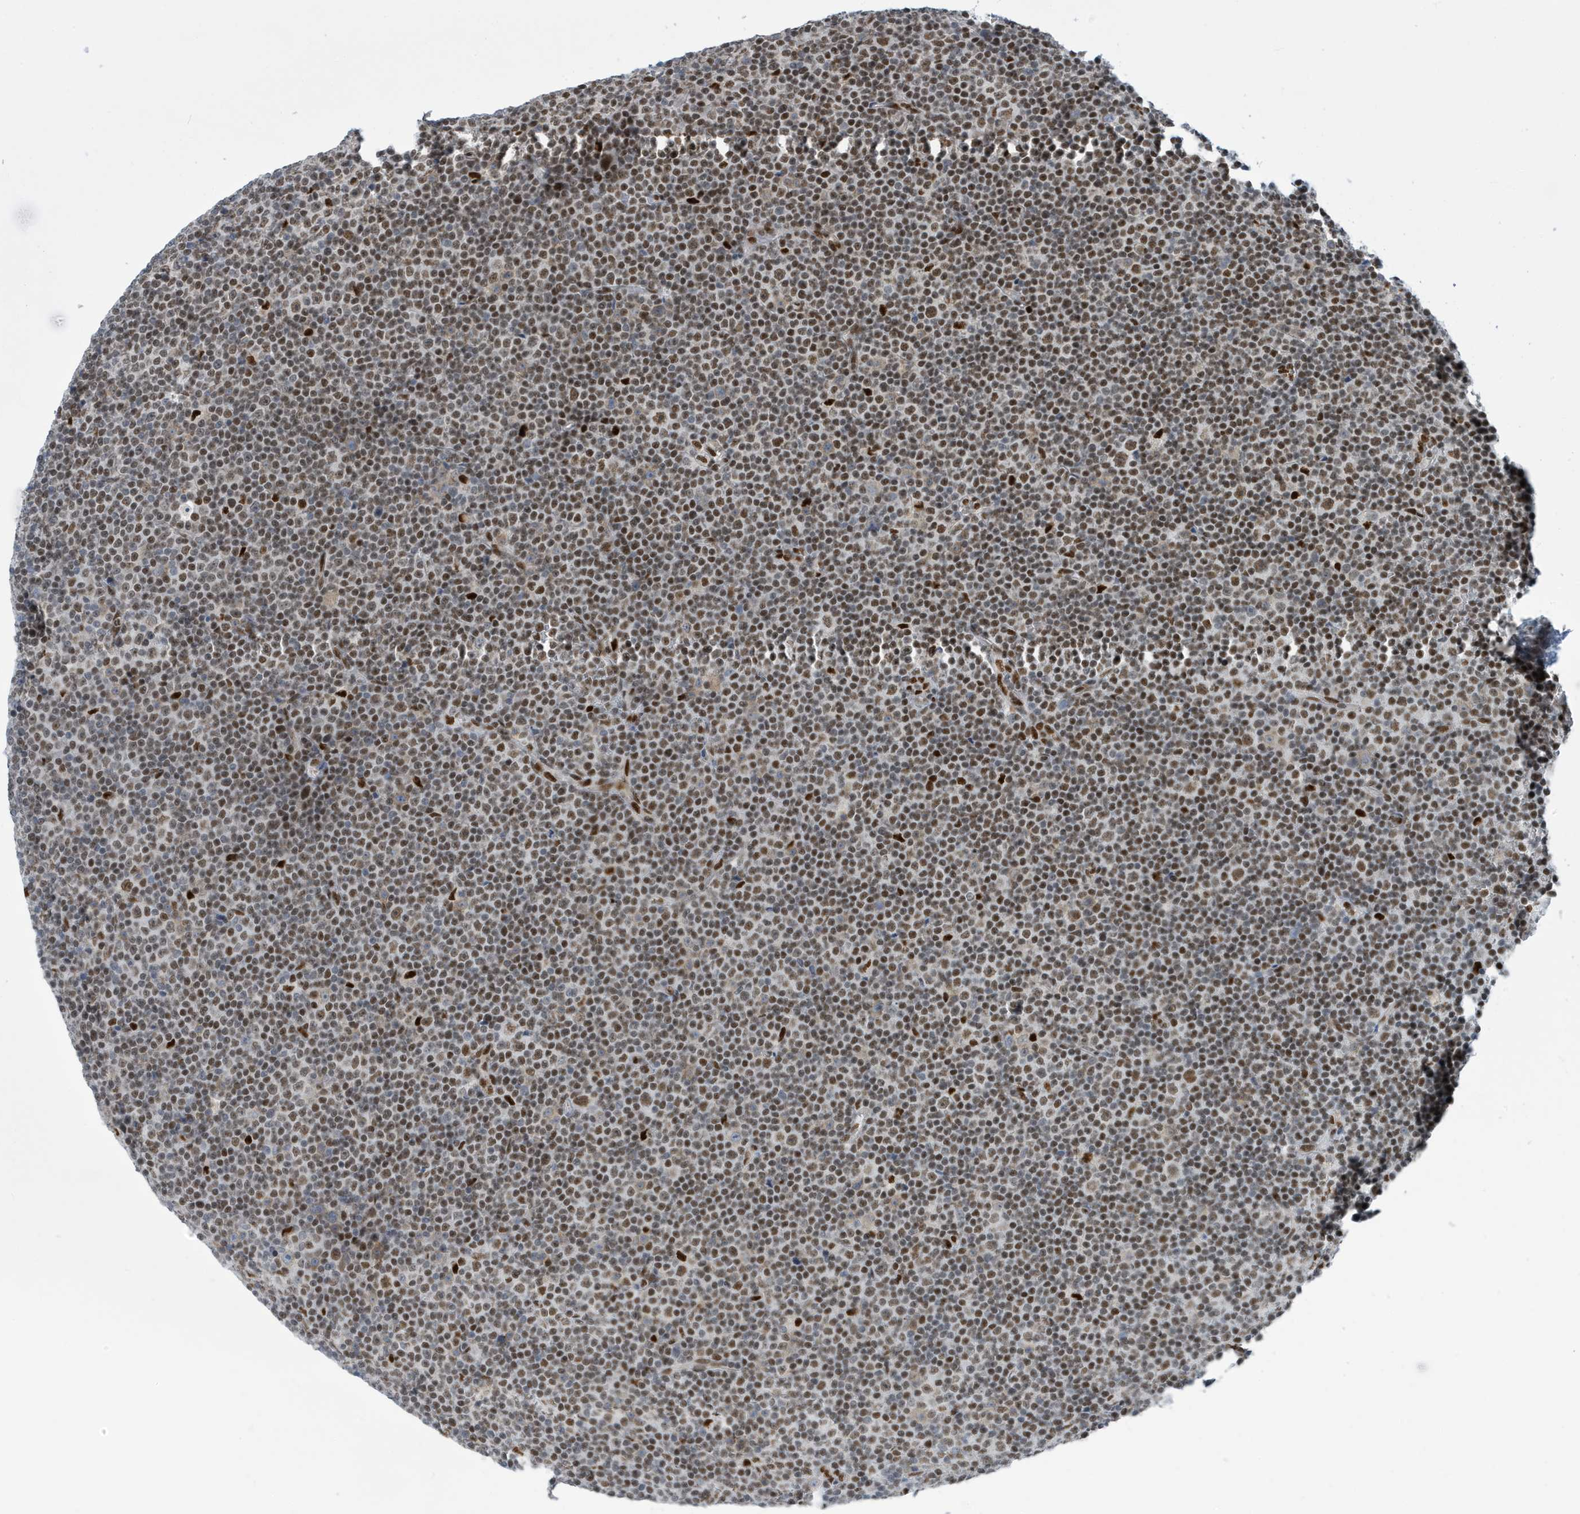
{"staining": {"intensity": "moderate", "quantity": ">75%", "location": "nuclear"}, "tissue": "lymphoma", "cell_type": "Tumor cells", "image_type": "cancer", "snomed": [{"axis": "morphology", "description": "Malignant lymphoma, non-Hodgkin's type, Low grade"}, {"axis": "topography", "description": "Lymph node"}], "caption": "A brown stain shows moderate nuclear staining of a protein in human lymphoma tumor cells. (DAB (3,3'-diaminobenzidine) IHC with brightfield microscopy, high magnification).", "gene": "PCYT1A", "patient": {"sex": "female", "age": 67}}